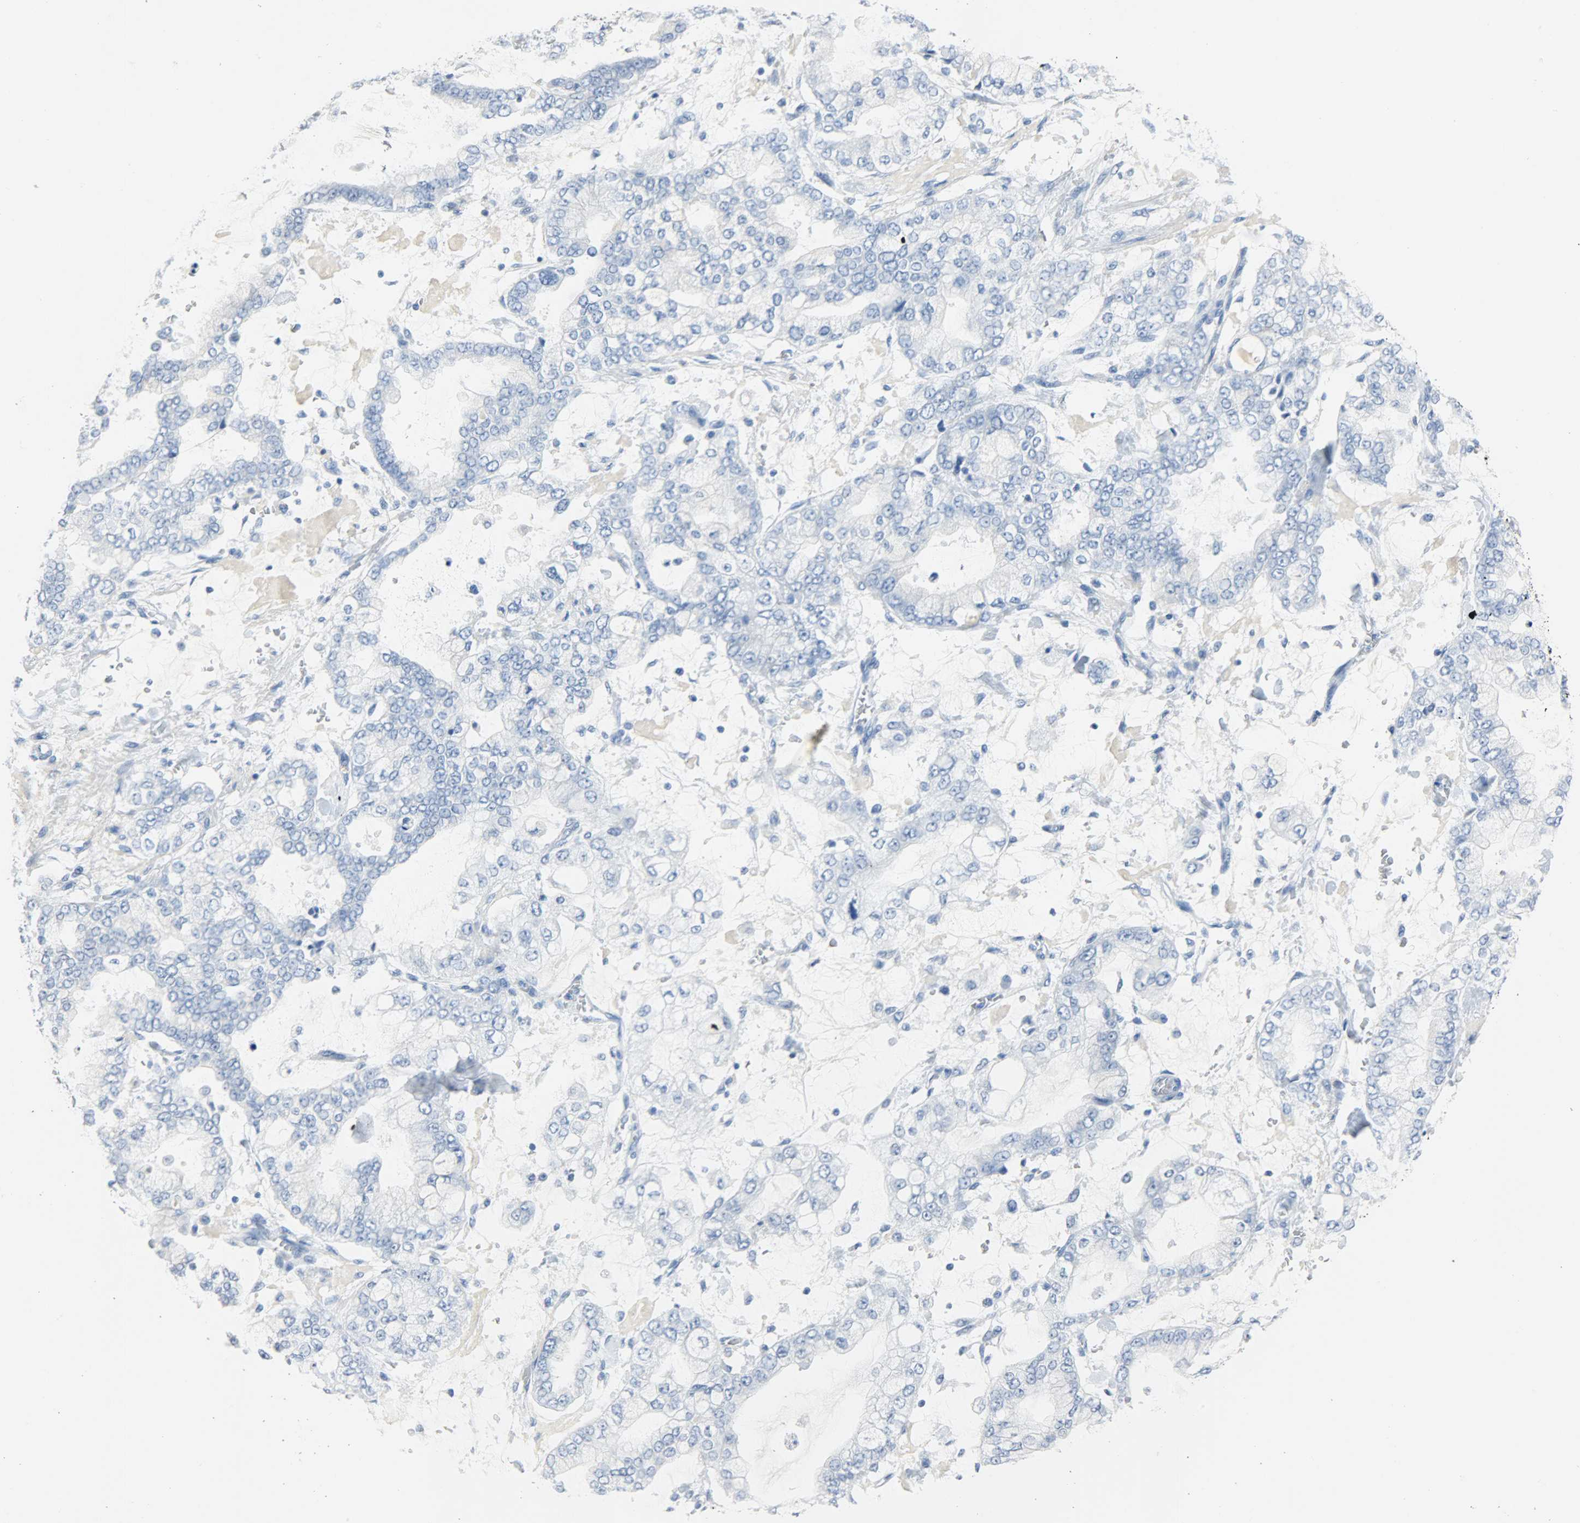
{"staining": {"intensity": "negative", "quantity": "none", "location": "none"}, "tissue": "stomach cancer", "cell_type": "Tumor cells", "image_type": "cancer", "snomed": [{"axis": "morphology", "description": "Normal tissue, NOS"}, {"axis": "morphology", "description": "Adenocarcinoma, NOS"}, {"axis": "topography", "description": "Stomach, upper"}, {"axis": "topography", "description": "Stomach"}], "caption": "Human stomach adenocarcinoma stained for a protein using immunohistochemistry shows no staining in tumor cells.", "gene": "CA3", "patient": {"sex": "male", "age": 76}}